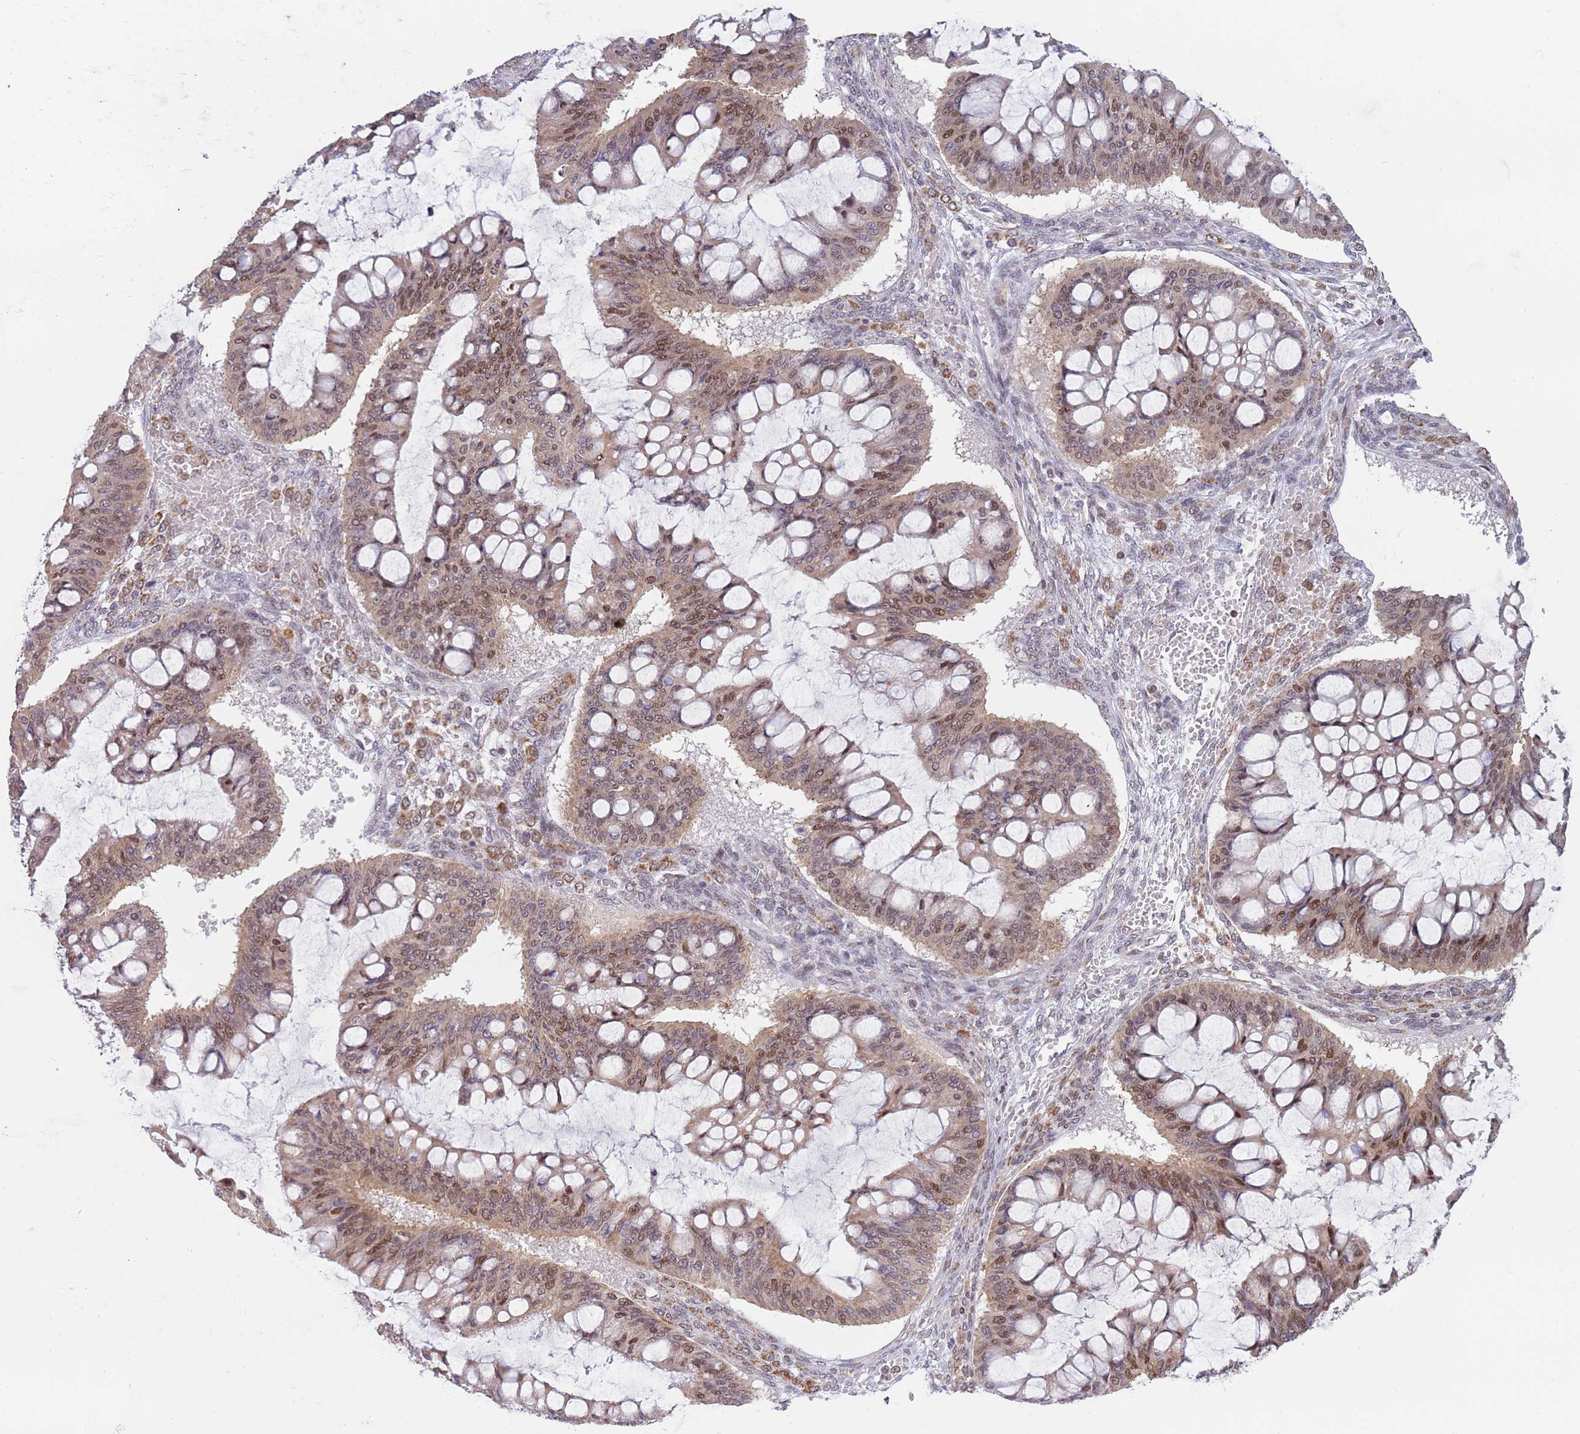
{"staining": {"intensity": "moderate", "quantity": ">75%", "location": "nuclear"}, "tissue": "ovarian cancer", "cell_type": "Tumor cells", "image_type": "cancer", "snomed": [{"axis": "morphology", "description": "Cystadenocarcinoma, mucinous, NOS"}, {"axis": "topography", "description": "Ovary"}], "caption": "Immunohistochemistry (IHC) of ovarian mucinous cystadenocarcinoma exhibits medium levels of moderate nuclear expression in approximately >75% of tumor cells.", "gene": "TIMM13", "patient": {"sex": "female", "age": 73}}